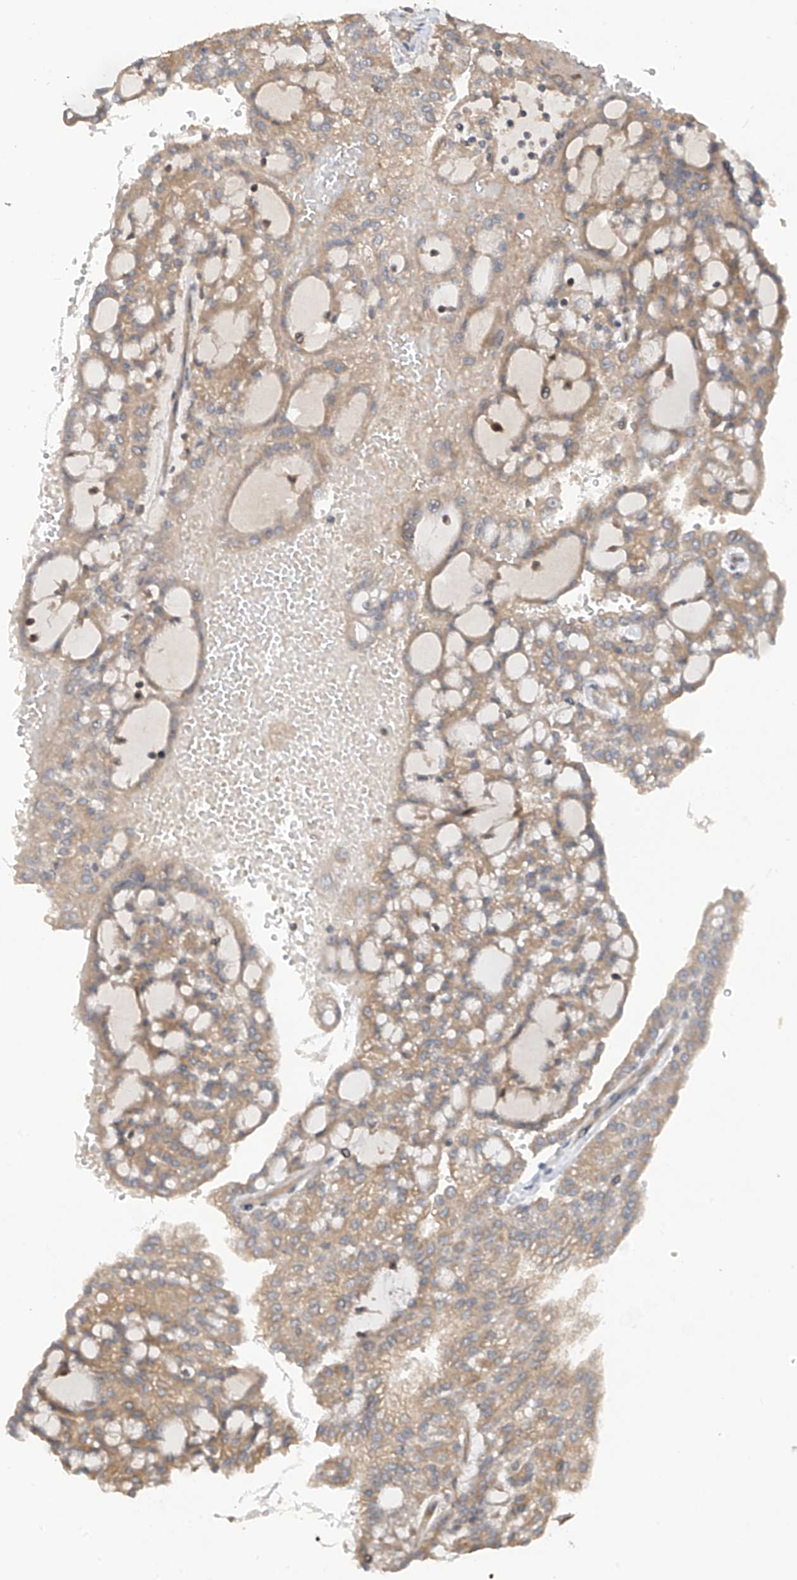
{"staining": {"intensity": "weak", "quantity": ">75%", "location": "cytoplasmic/membranous"}, "tissue": "renal cancer", "cell_type": "Tumor cells", "image_type": "cancer", "snomed": [{"axis": "morphology", "description": "Adenocarcinoma, NOS"}, {"axis": "topography", "description": "Kidney"}], "caption": "Tumor cells reveal low levels of weak cytoplasmic/membranous positivity in about >75% of cells in renal cancer. (DAB (3,3'-diaminobenzidine) IHC, brown staining for protein, blue staining for nuclei).", "gene": "RPAIN", "patient": {"sex": "male", "age": 63}}